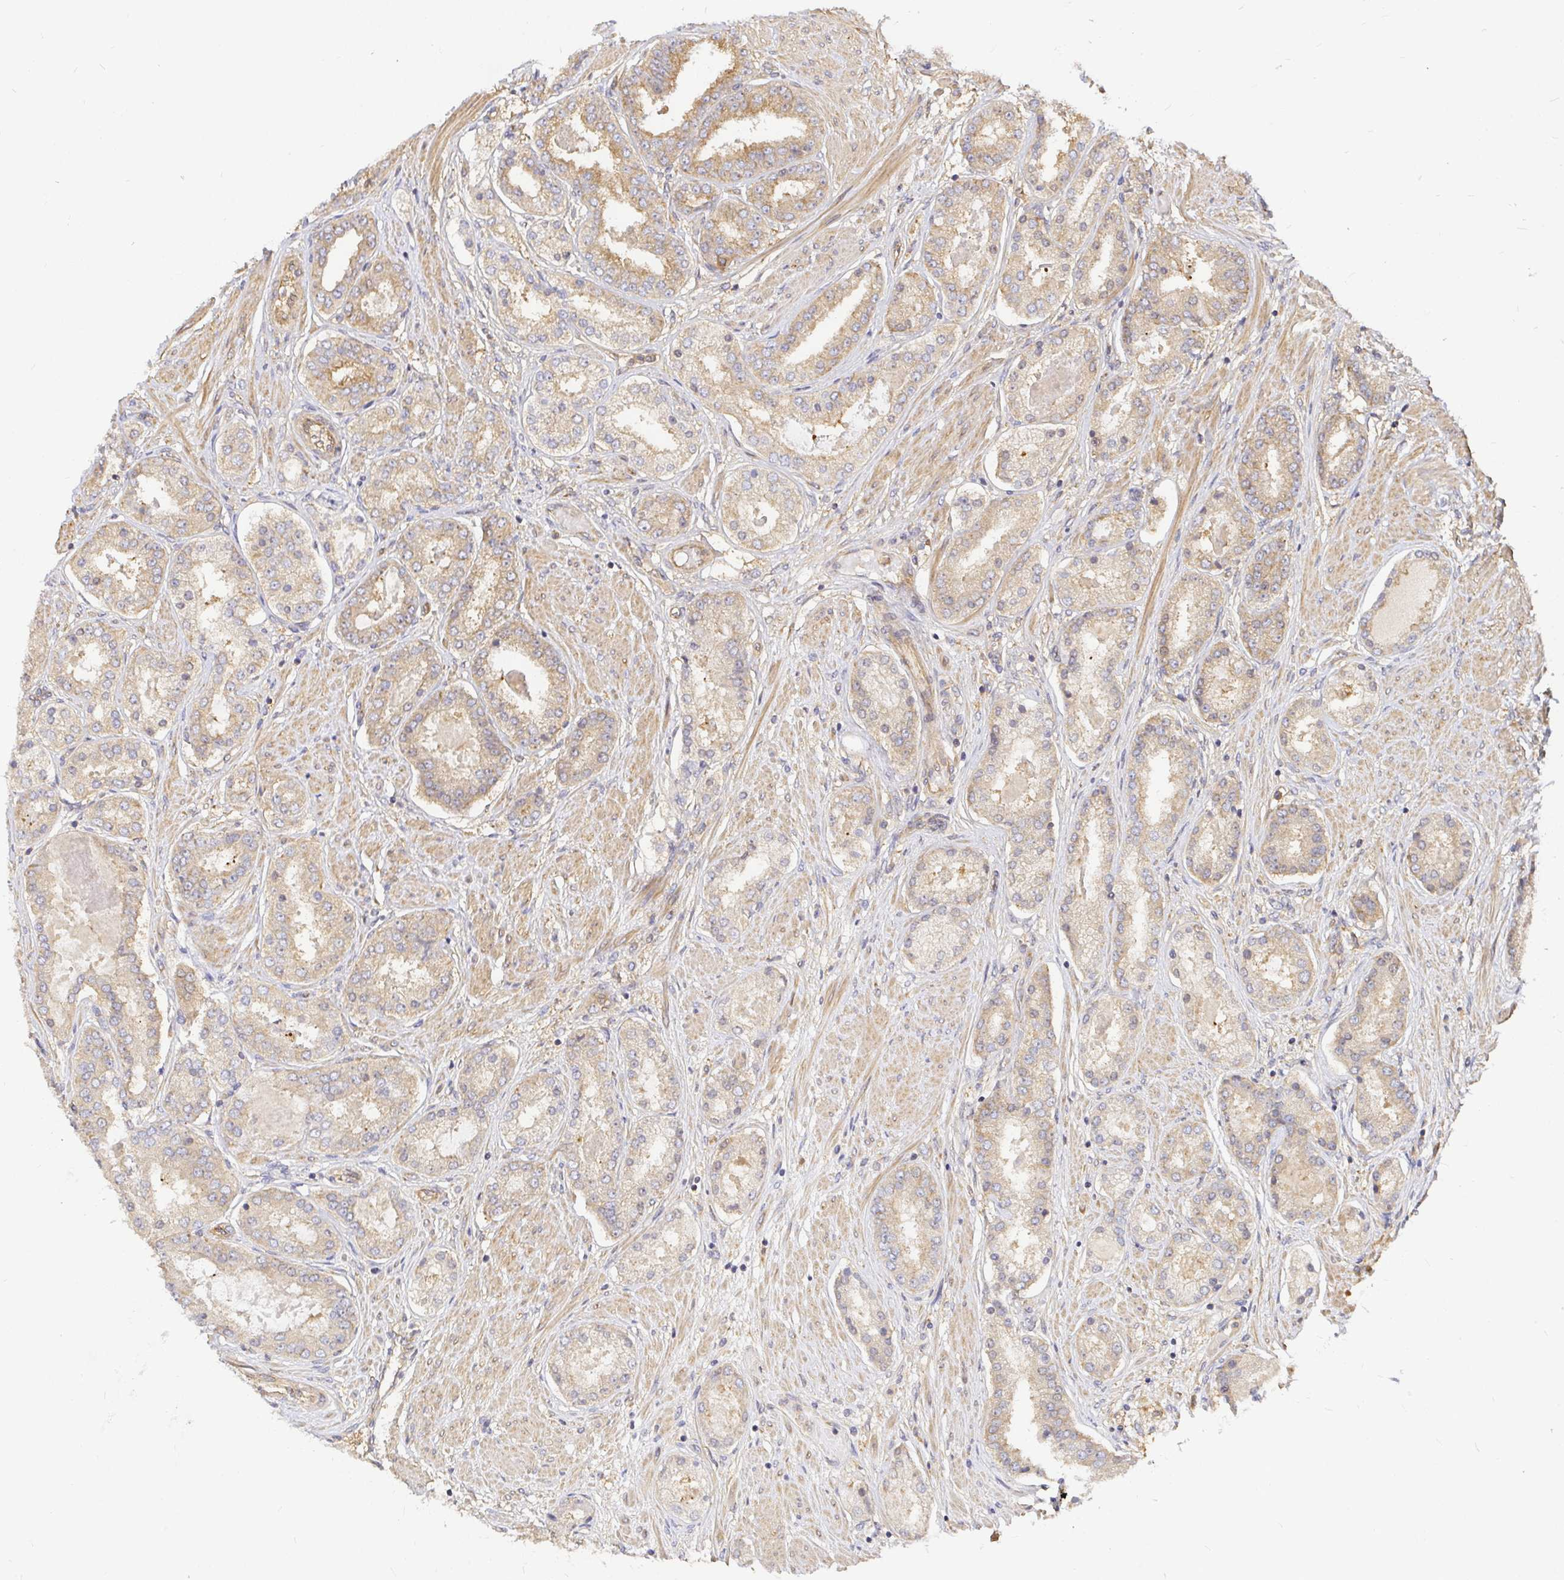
{"staining": {"intensity": "moderate", "quantity": ">75%", "location": "cytoplasmic/membranous"}, "tissue": "prostate cancer", "cell_type": "Tumor cells", "image_type": "cancer", "snomed": [{"axis": "morphology", "description": "Adenocarcinoma, High grade"}, {"axis": "topography", "description": "Prostate"}], "caption": "Immunohistochemistry (IHC) micrograph of neoplastic tissue: human prostate cancer stained using IHC shows medium levels of moderate protein expression localized specifically in the cytoplasmic/membranous of tumor cells, appearing as a cytoplasmic/membranous brown color.", "gene": "KIF5B", "patient": {"sex": "male", "age": 63}}